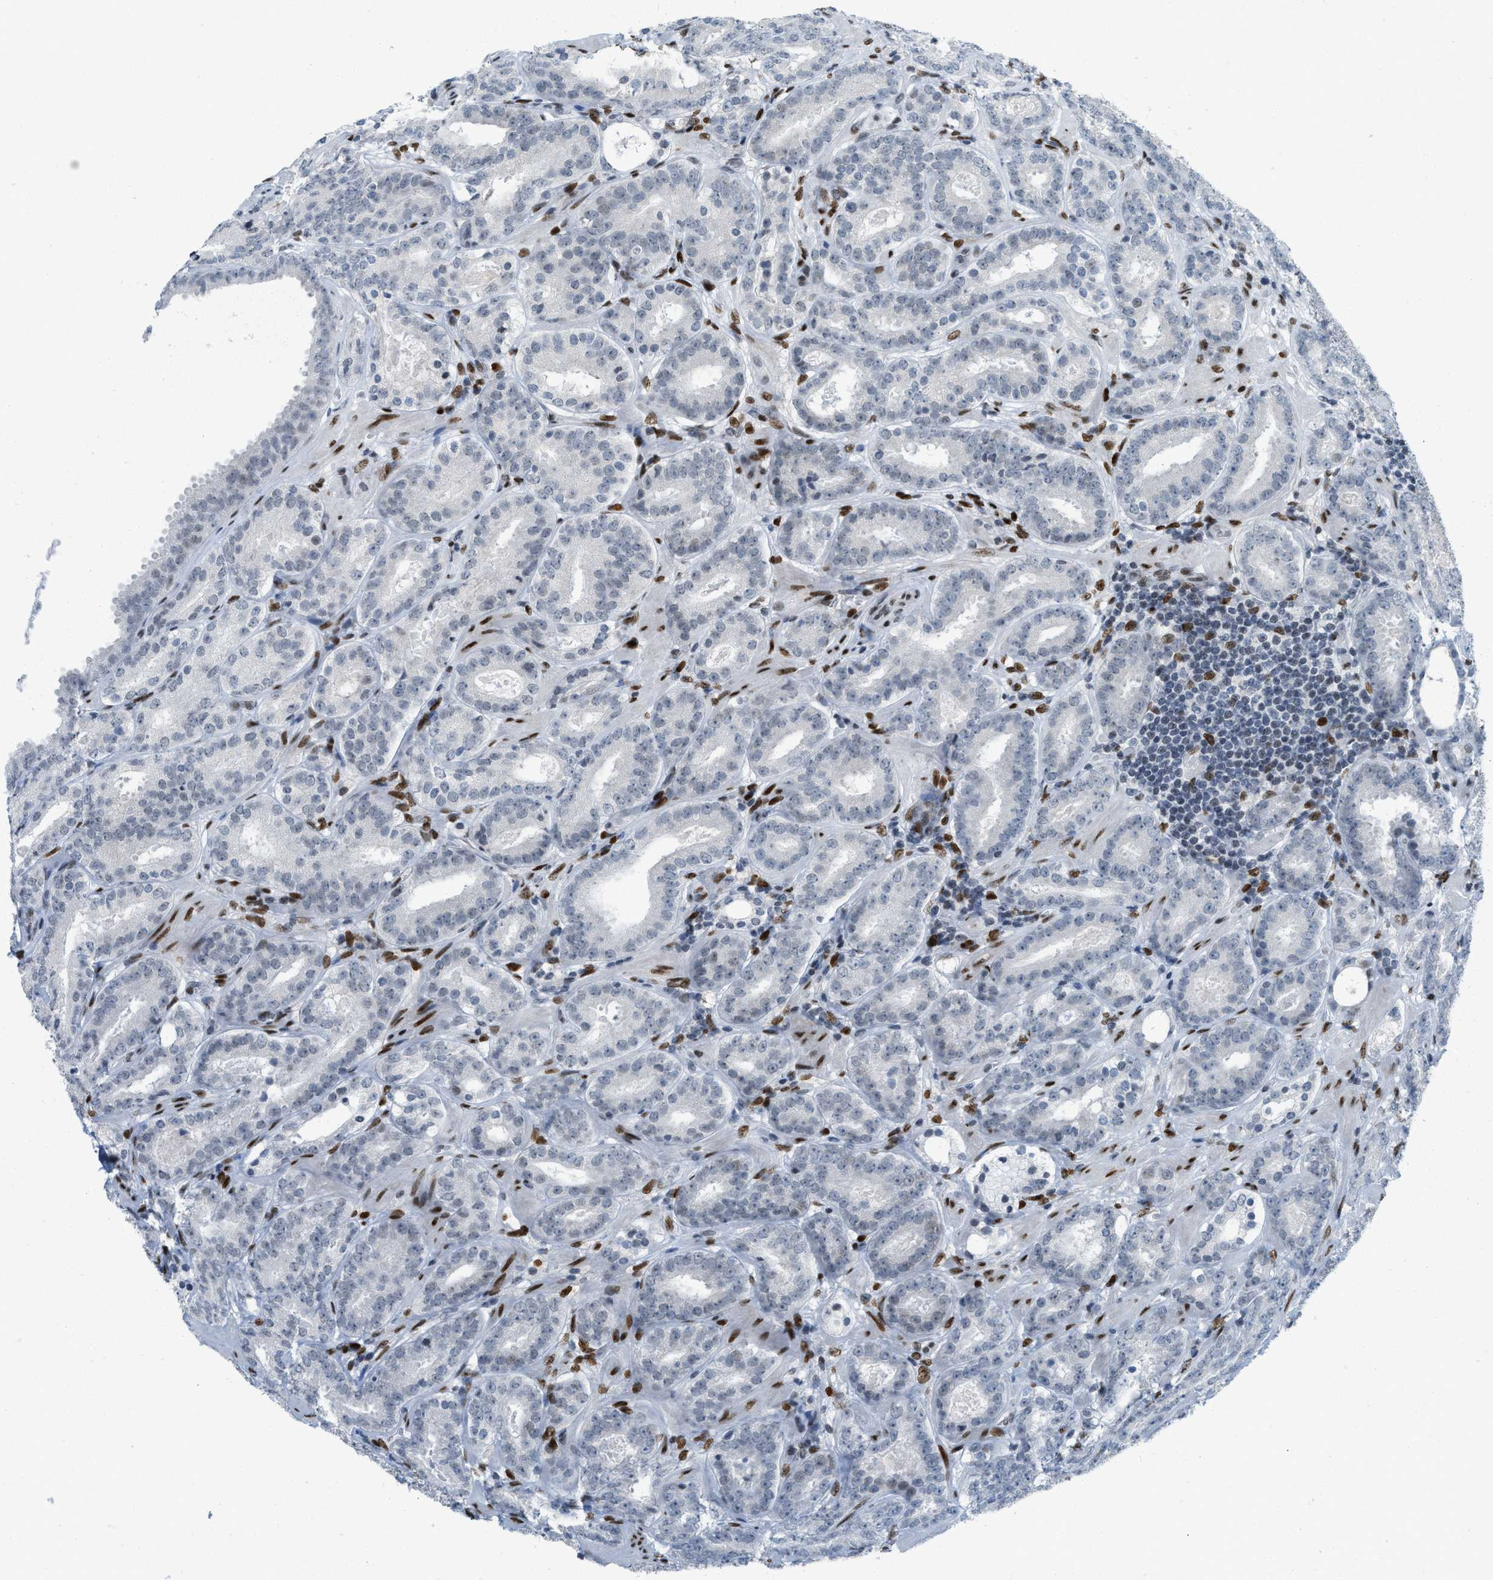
{"staining": {"intensity": "weak", "quantity": "<25%", "location": "nuclear"}, "tissue": "prostate cancer", "cell_type": "Tumor cells", "image_type": "cancer", "snomed": [{"axis": "morphology", "description": "Adenocarcinoma, Low grade"}, {"axis": "topography", "description": "Prostate"}], "caption": "Immunohistochemistry photomicrograph of neoplastic tissue: human low-grade adenocarcinoma (prostate) stained with DAB demonstrates no significant protein expression in tumor cells.", "gene": "PBX1", "patient": {"sex": "male", "age": 69}}